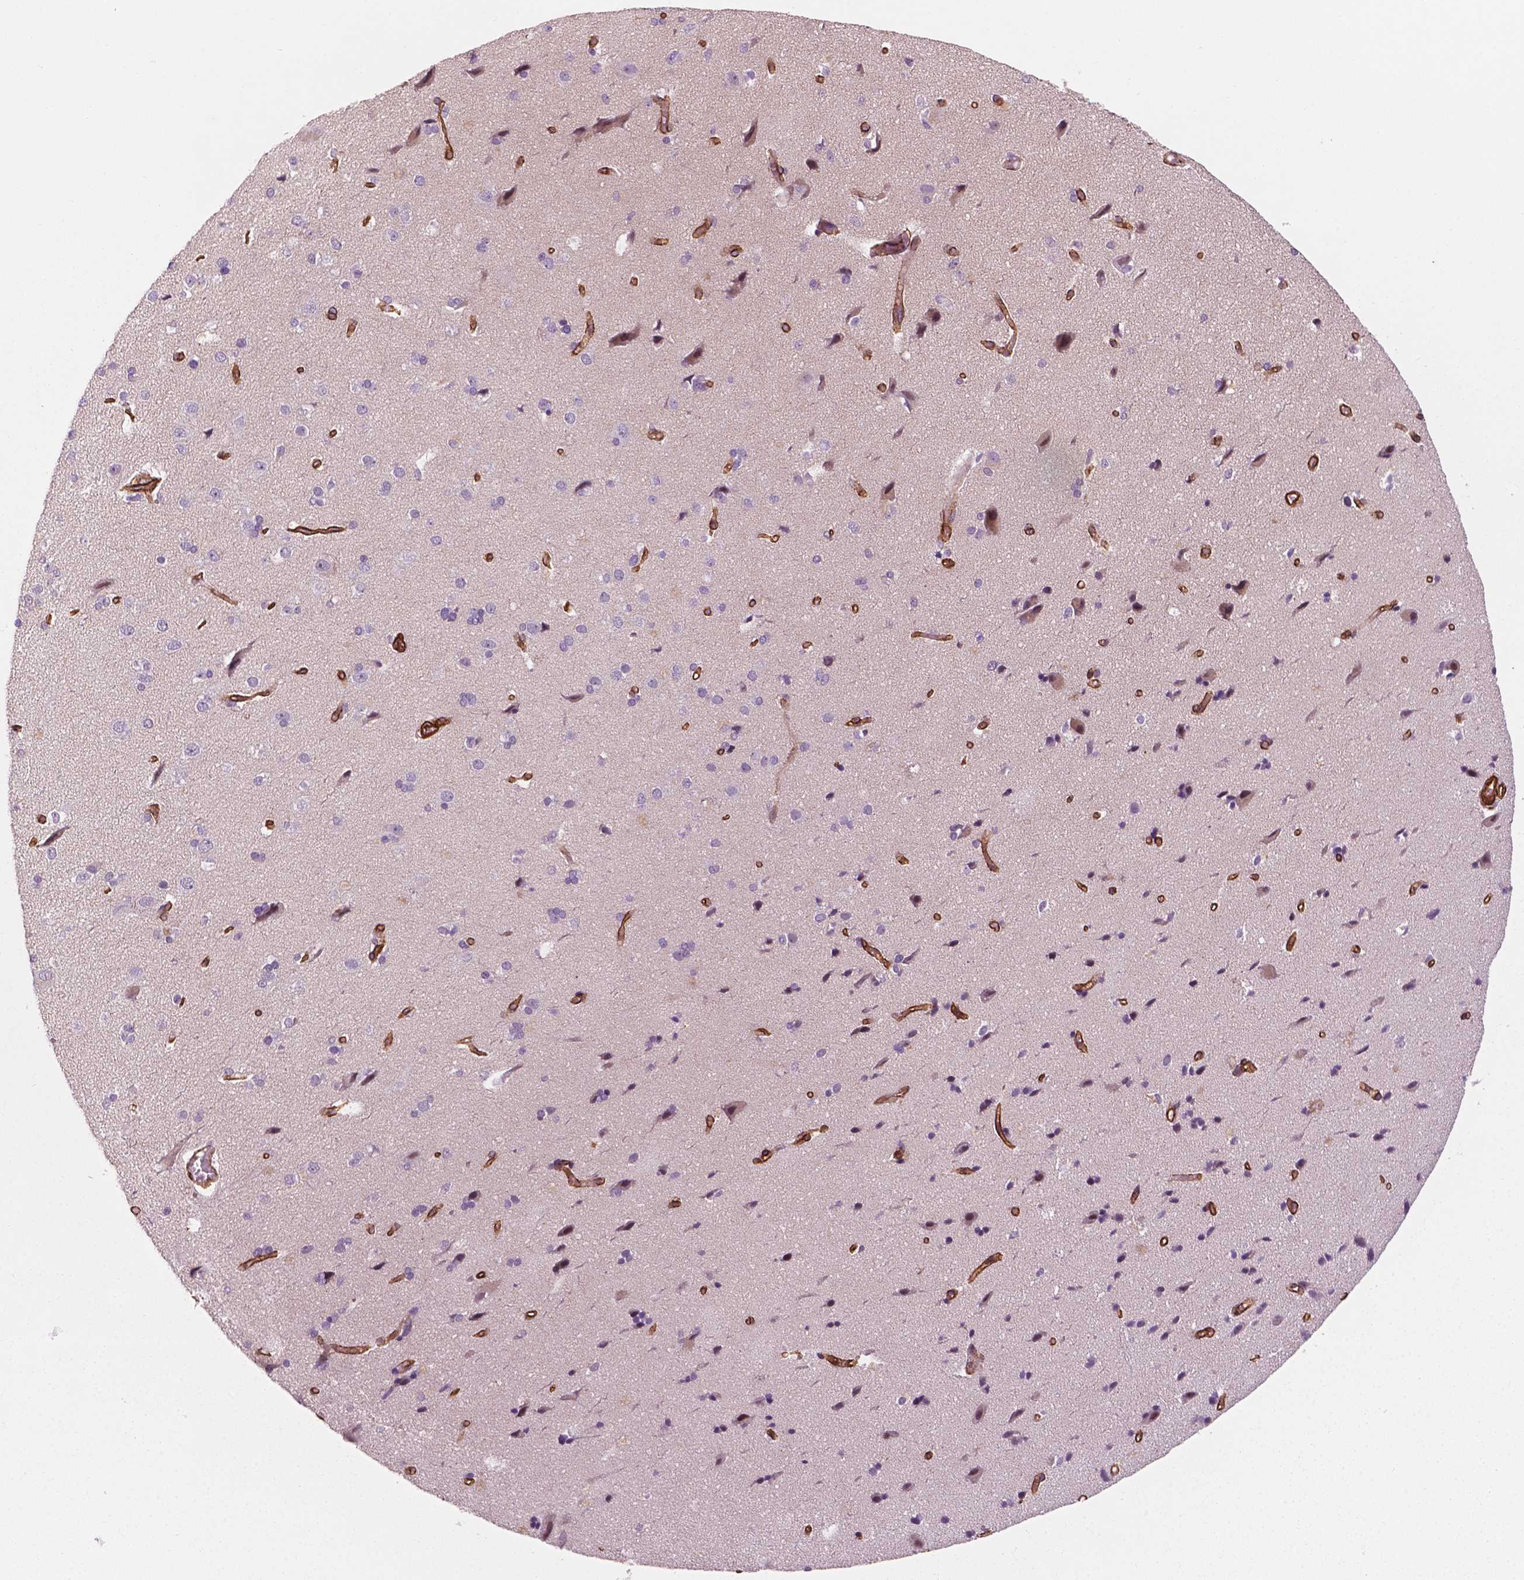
{"staining": {"intensity": "moderate", "quantity": ">75%", "location": "cytoplasmic/membranous,nuclear"}, "tissue": "cerebral cortex", "cell_type": "Endothelial cells", "image_type": "normal", "snomed": [{"axis": "morphology", "description": "Normal tissue, NOS"}, {"axis": "morphology", "description": "Glioma, malignant, High grade"}, {"axis": "topography", "description": "Cerebral cortex"}], "caption": "Immunohistochemical staining of benign cerebral cortex reveals medium levels of moderate cytoplasmic/membranous,nuclear staining in about >75% of endothelial cells.", "gene": "EGFL8", "patient": {"sex": "male", "age": 71}}